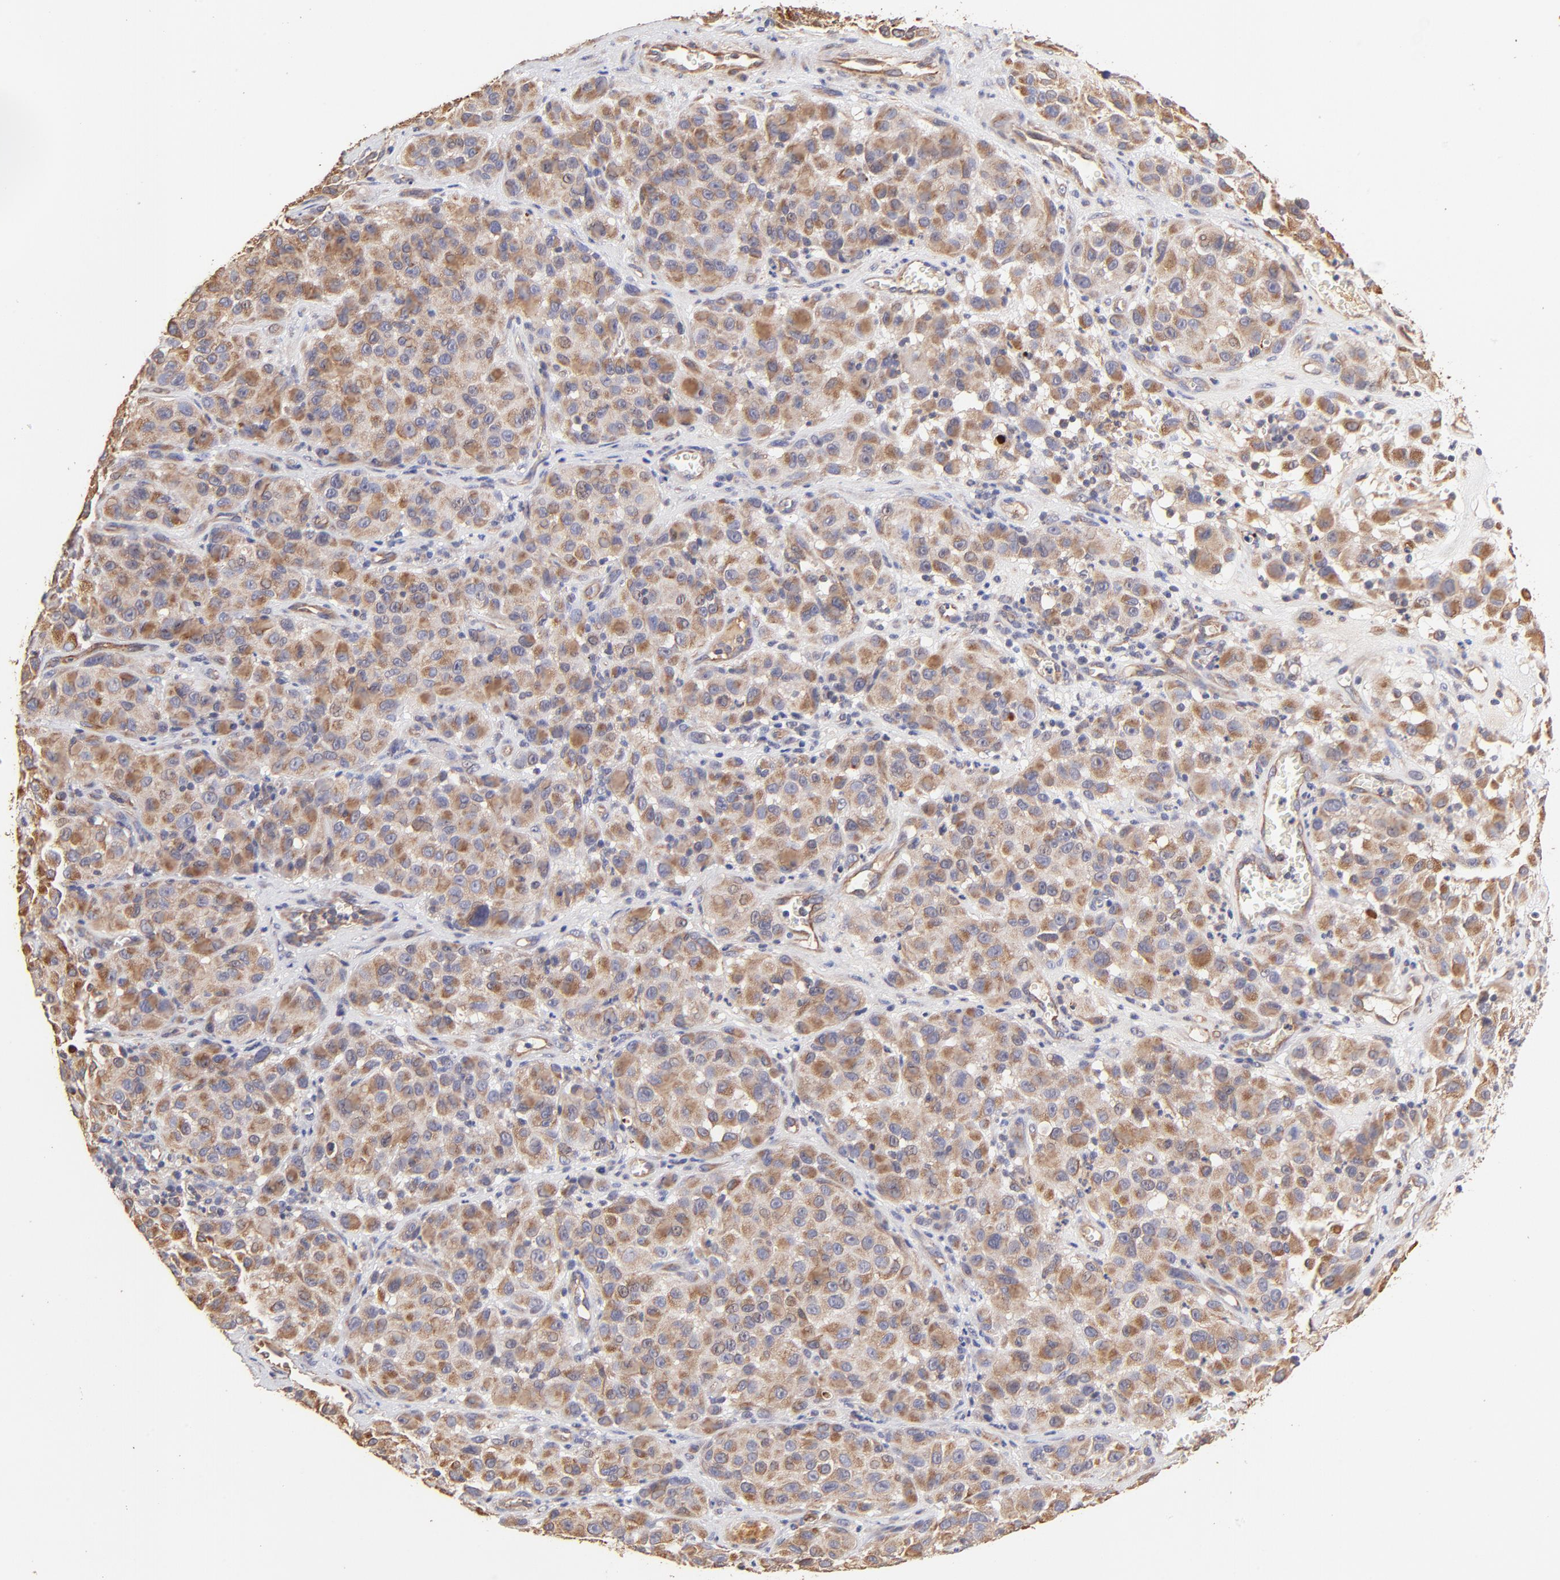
{"staining": {"intensity": "moderate", "quantity": ">75%", "location": "cytoplasmic/membranous"}, "tissue": "melanoma", "cell_type": "Tumor cells", "image_type": "cancer", "snomed": [{"axis": "morphology", "description": "Malignant melanoma, NOS"}, {"axis": "topography", "description": "Skin"}], "caption": "The immunohistochemical stain shows moderate cytoplasmic/membranous positivity in tumor cells of malignant melanoma tissue.", "gene": "TNFAIP3", "patient": {"sex": "female", "age": 21}}